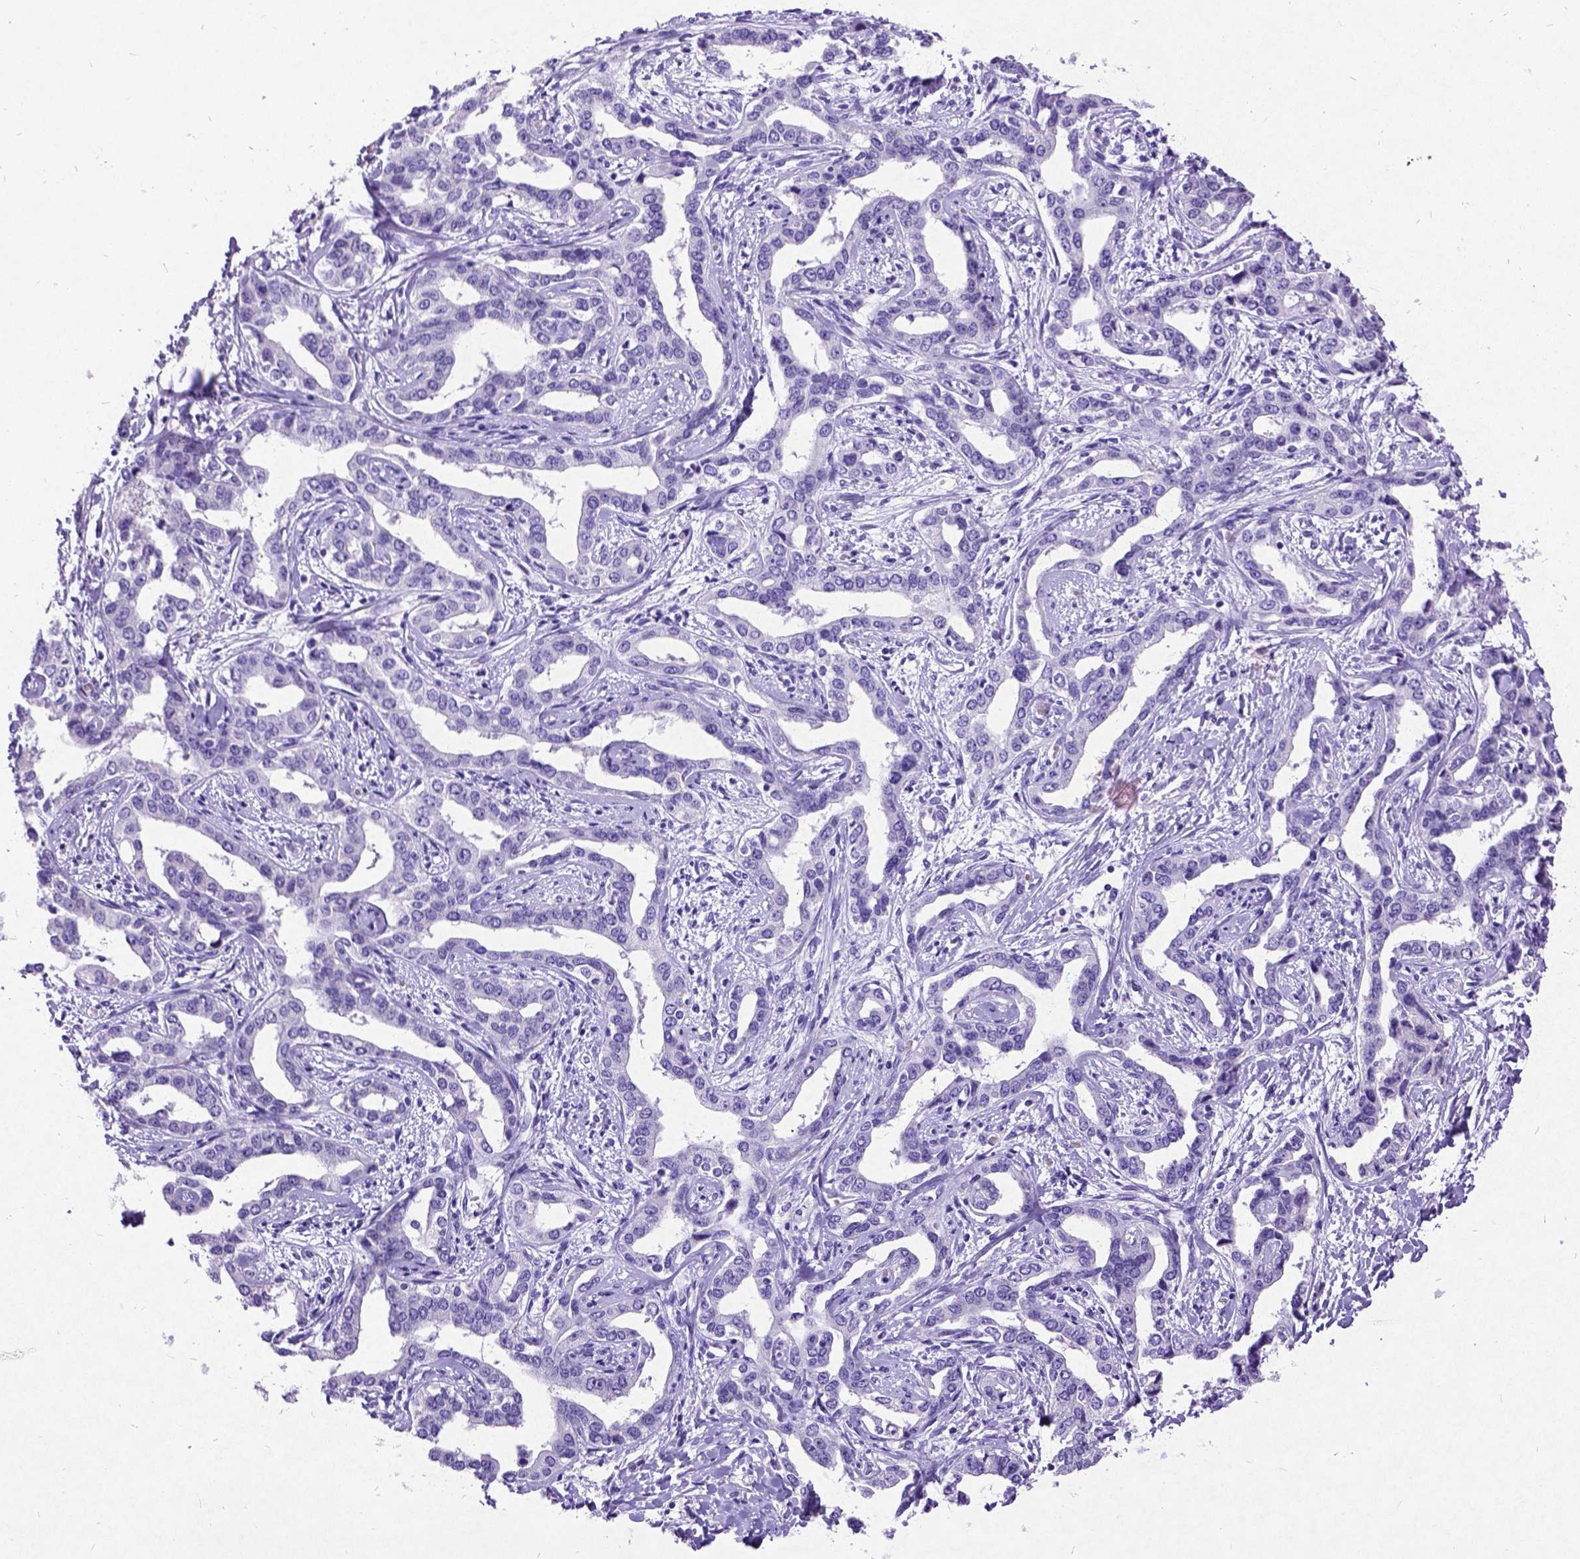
{"staining": {"intensity": "negative", "quantity": "none", "location": "none"}, "tissue": "liver cancer", "cell_type": "Tumor cells", "image_type": "cancer", "snomed": [{"axis": "morphology", "description": "Cholangiocarcinoma"}, {"axis": "topography", "description": "Liver"}], "caption": "Tumor cells show no significant staining in liver cancer (cholangiocarcinoma). (DAB (3,3'-diaminobenzidine) immunohistochemistry visualized using brightfield microscopy, high magnification).", "gene": "NEUROD4", "patient": {"sex": "male", "age": 59}}